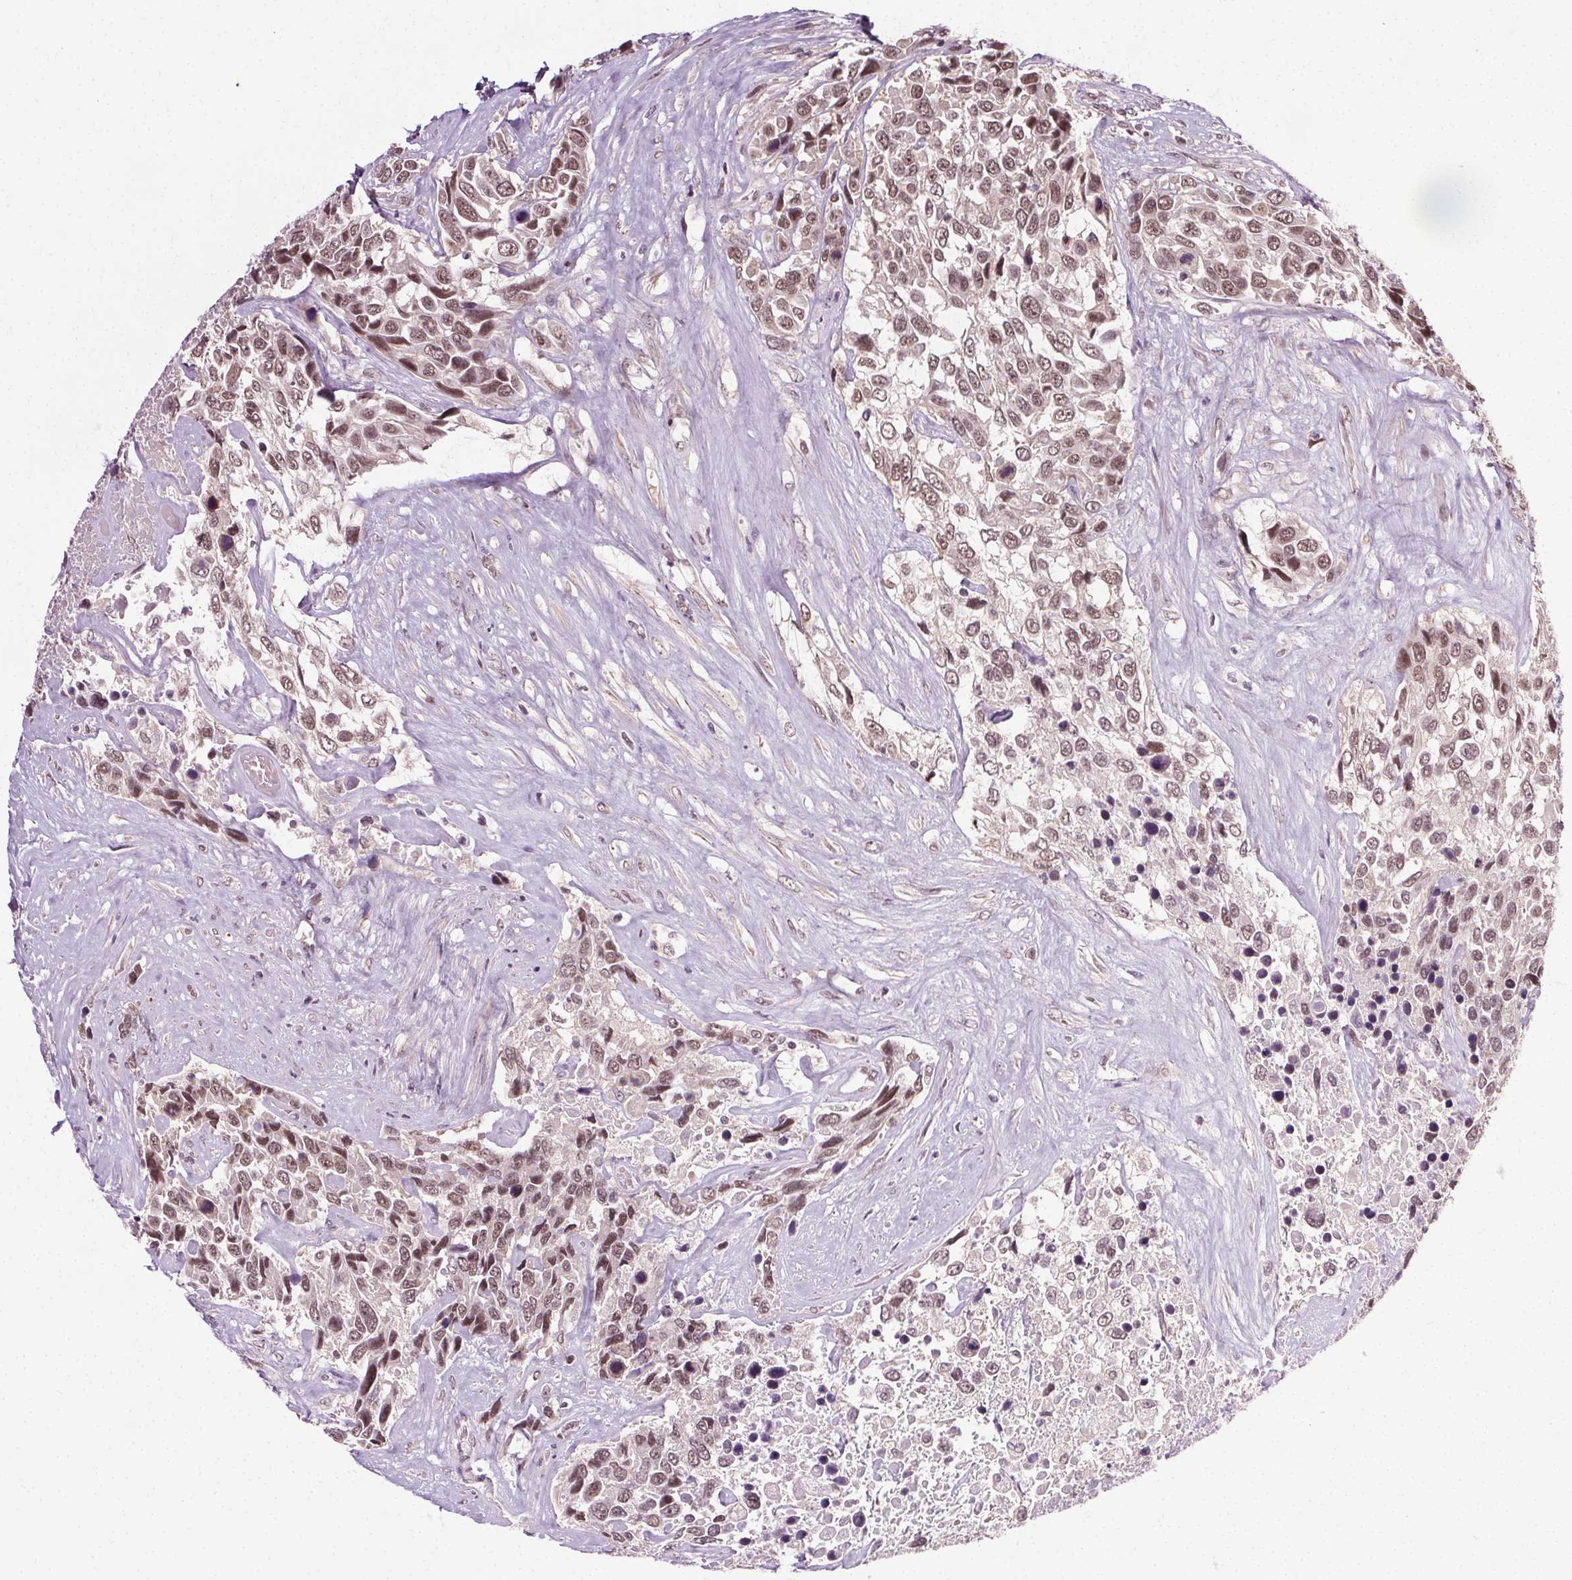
{"staining": {"intensity": "moderate", "quantity": ">75%", "location": "nuclear"}, "tissue": "urothelial cancer", "cell_type": "Tumor cells", "image_type": "cancer", "snomed": [{"axis": "morphology", "description": "Urothelial carcinoma, High grade"}, {"axis": "topography", "description": "Urinary bladder"}], "caption": "Urothelial cancer tissue shows moderate nuclear expression in approximately >75% of tumor cells, visualized by immunohistochemistry.", "gene": "MED6", "patient": {"sex": "female", "age": 70}}